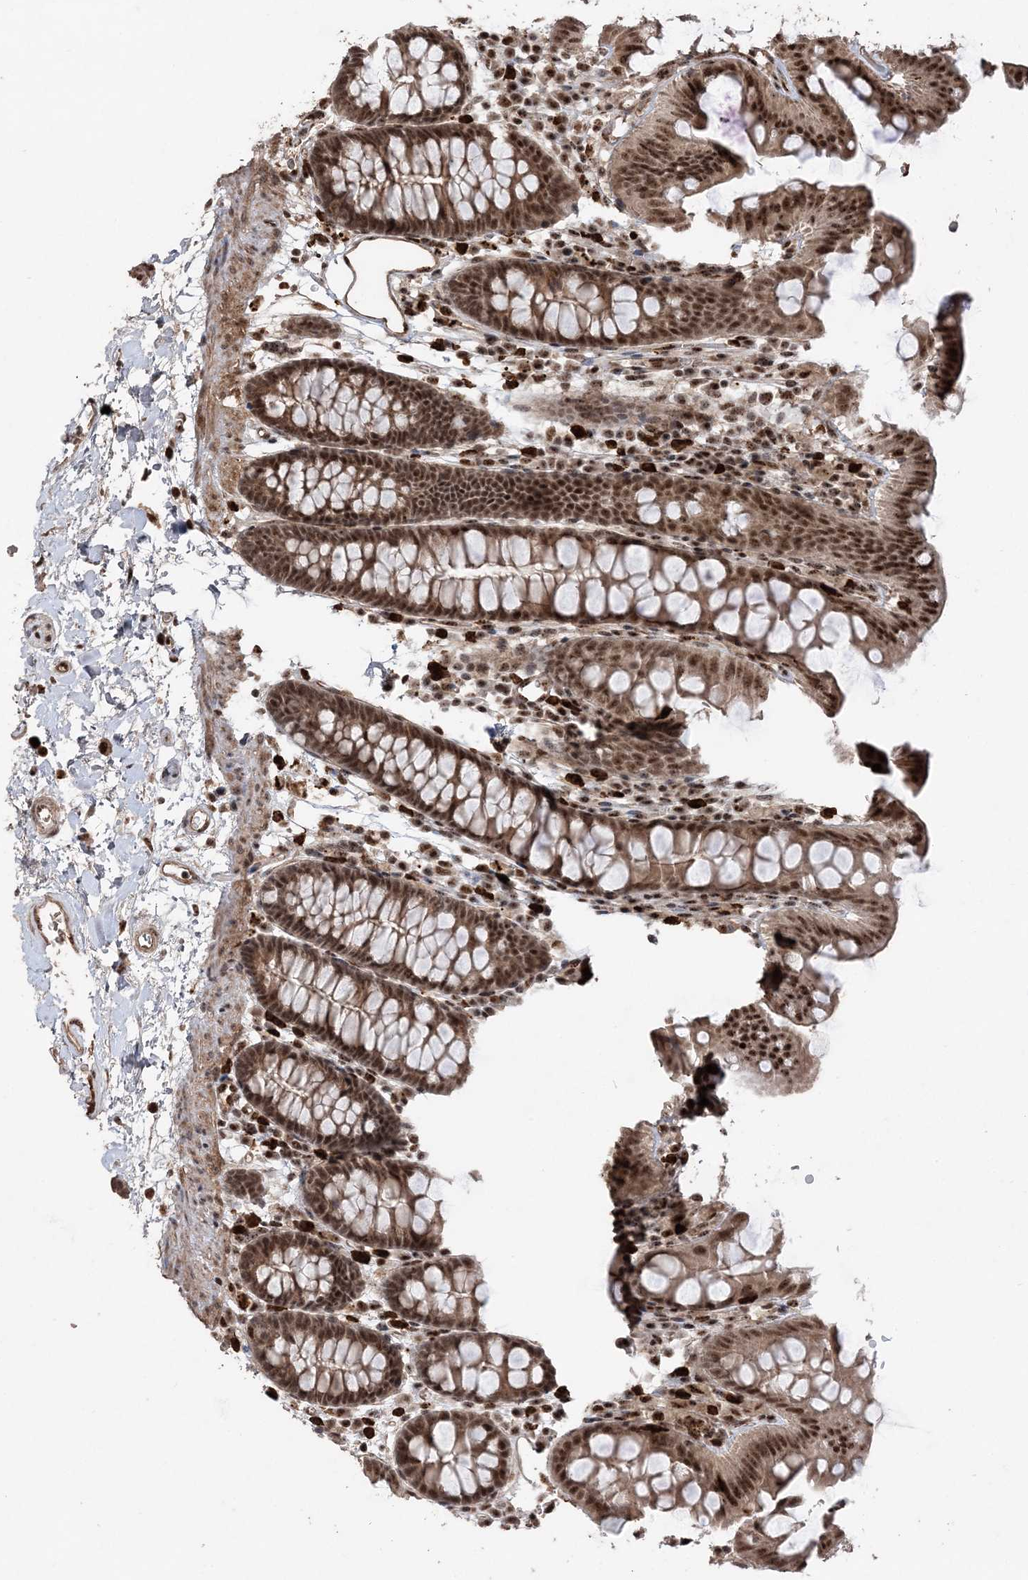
{"staining": {"intensity": "strong", "quantity": ">75%", "location": "cytoplasmic/membranous,nuclear"}, "tissue": "colon", "cell_type": "Endothelial cells", "image_type": "normal", "snomed": [{"axis": "morphology", "description": "Normal tissue, NOS"}, {"axis": "topography", "description": "Colon"}], "caption": "Colon stained with DAB immunohistochemistry demonstrates high levels of strong cytoplasmic/membranous,nuclear staining in about >75% of endothelial cells. The protein of interest is shown in brown color, while the nuclei are stained blue.", "gene": "RBM17", "patient": {"sex": "male", "age": 75}}